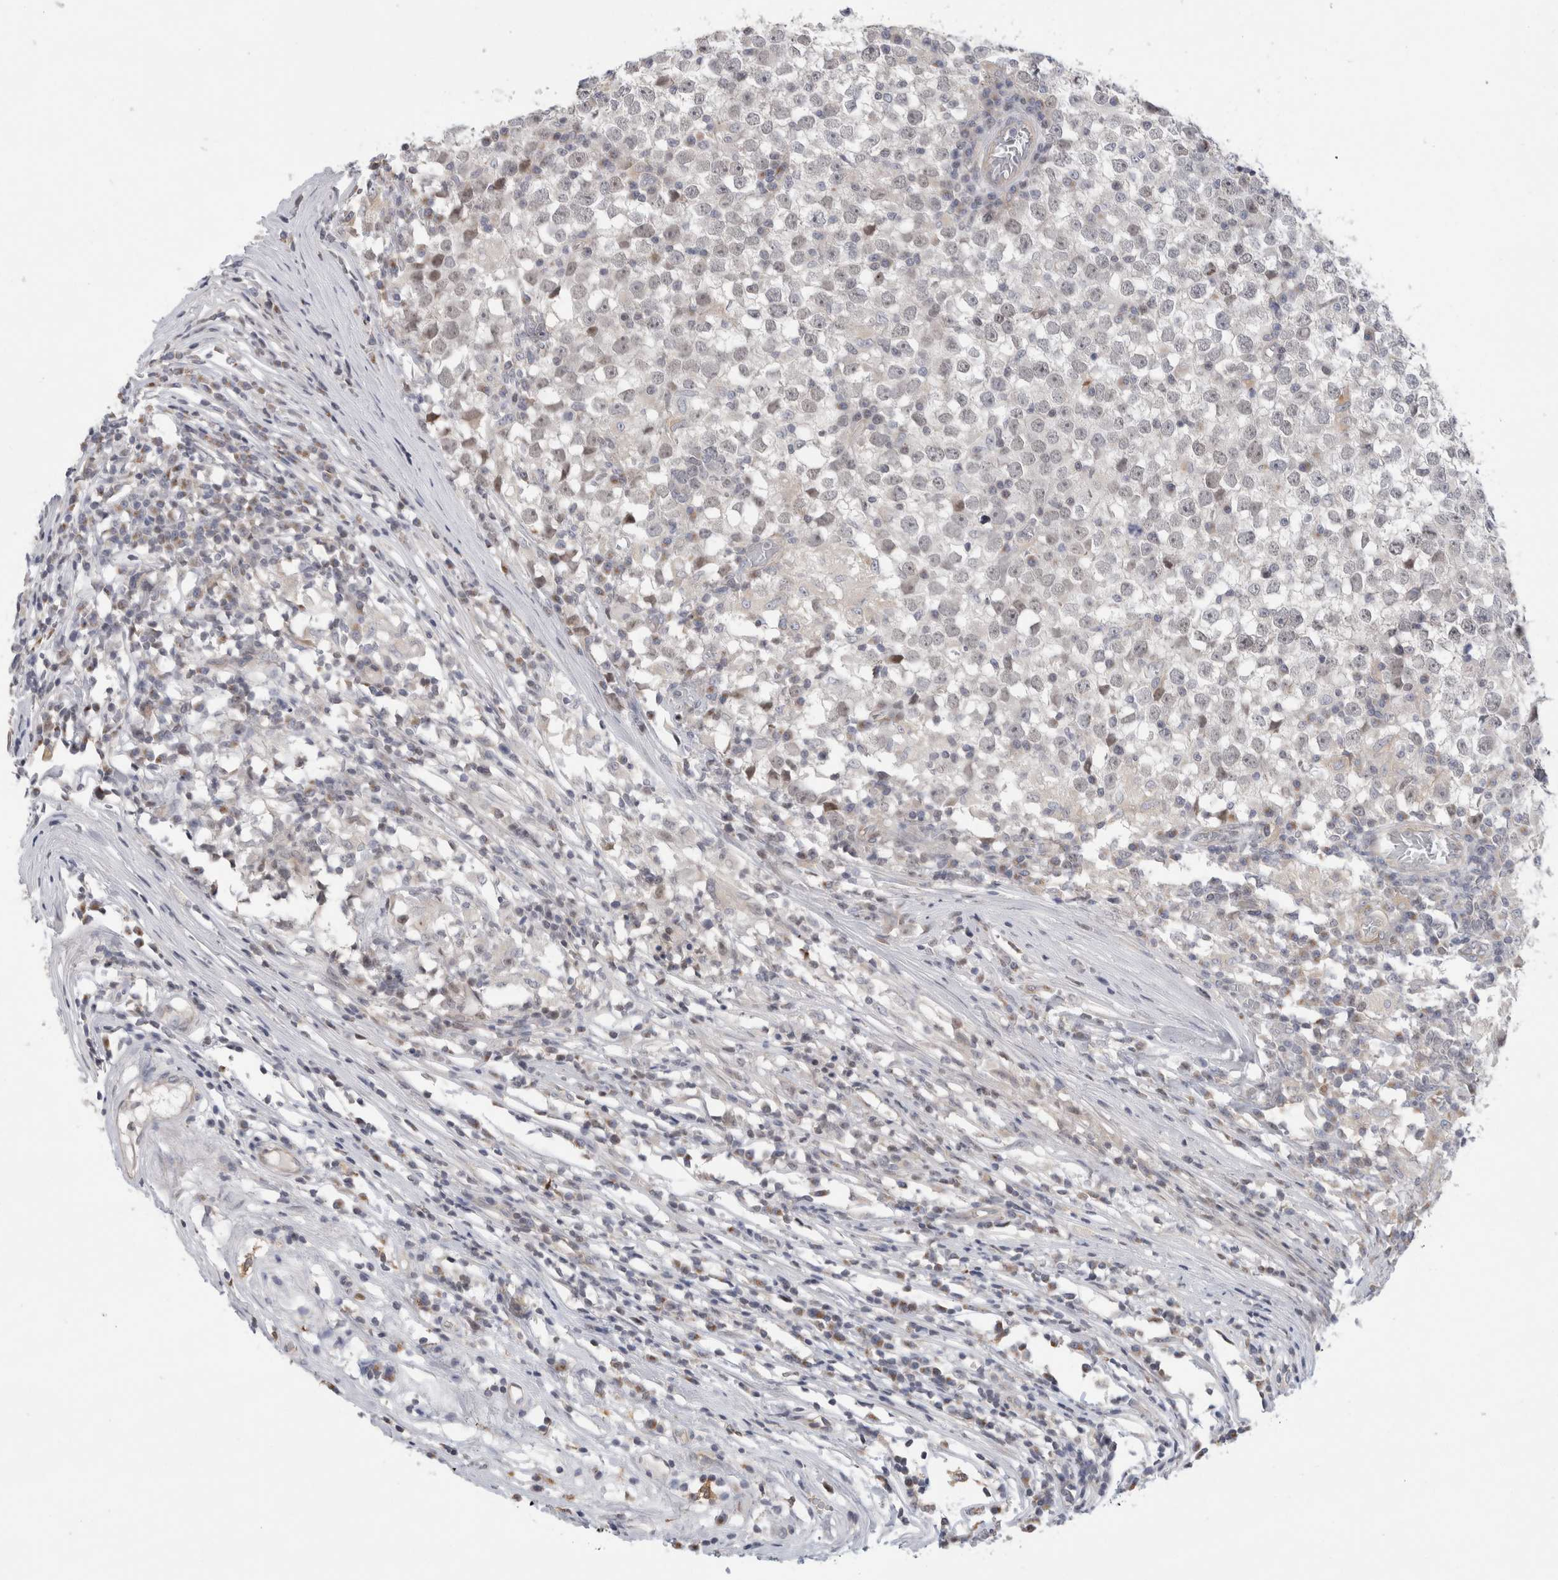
{"staining": {"intensity": "negative", "quantity": "none", "location": "none"}, "tissue": "testis cancer", "cell_type": "Tumor cells", "image_type": "cancer", "snomed": [{"axis": "morphology", "description": "Seminoma, NOS"}, {"axis": "topography", "description": "Testis"}], "caption": "High power microscopy image of an immunohistochemistry (IHC) photomicrograph of seminoma (testis), revealing no significant positivity in tumor cells. (Stains: DAB immunohistochemistry with hematoxylin counter stain, Microscopy: brightfield microscopy at high magnification).", "gene": "SYTL5", "patient": {"sex": "male", "age": 65}}